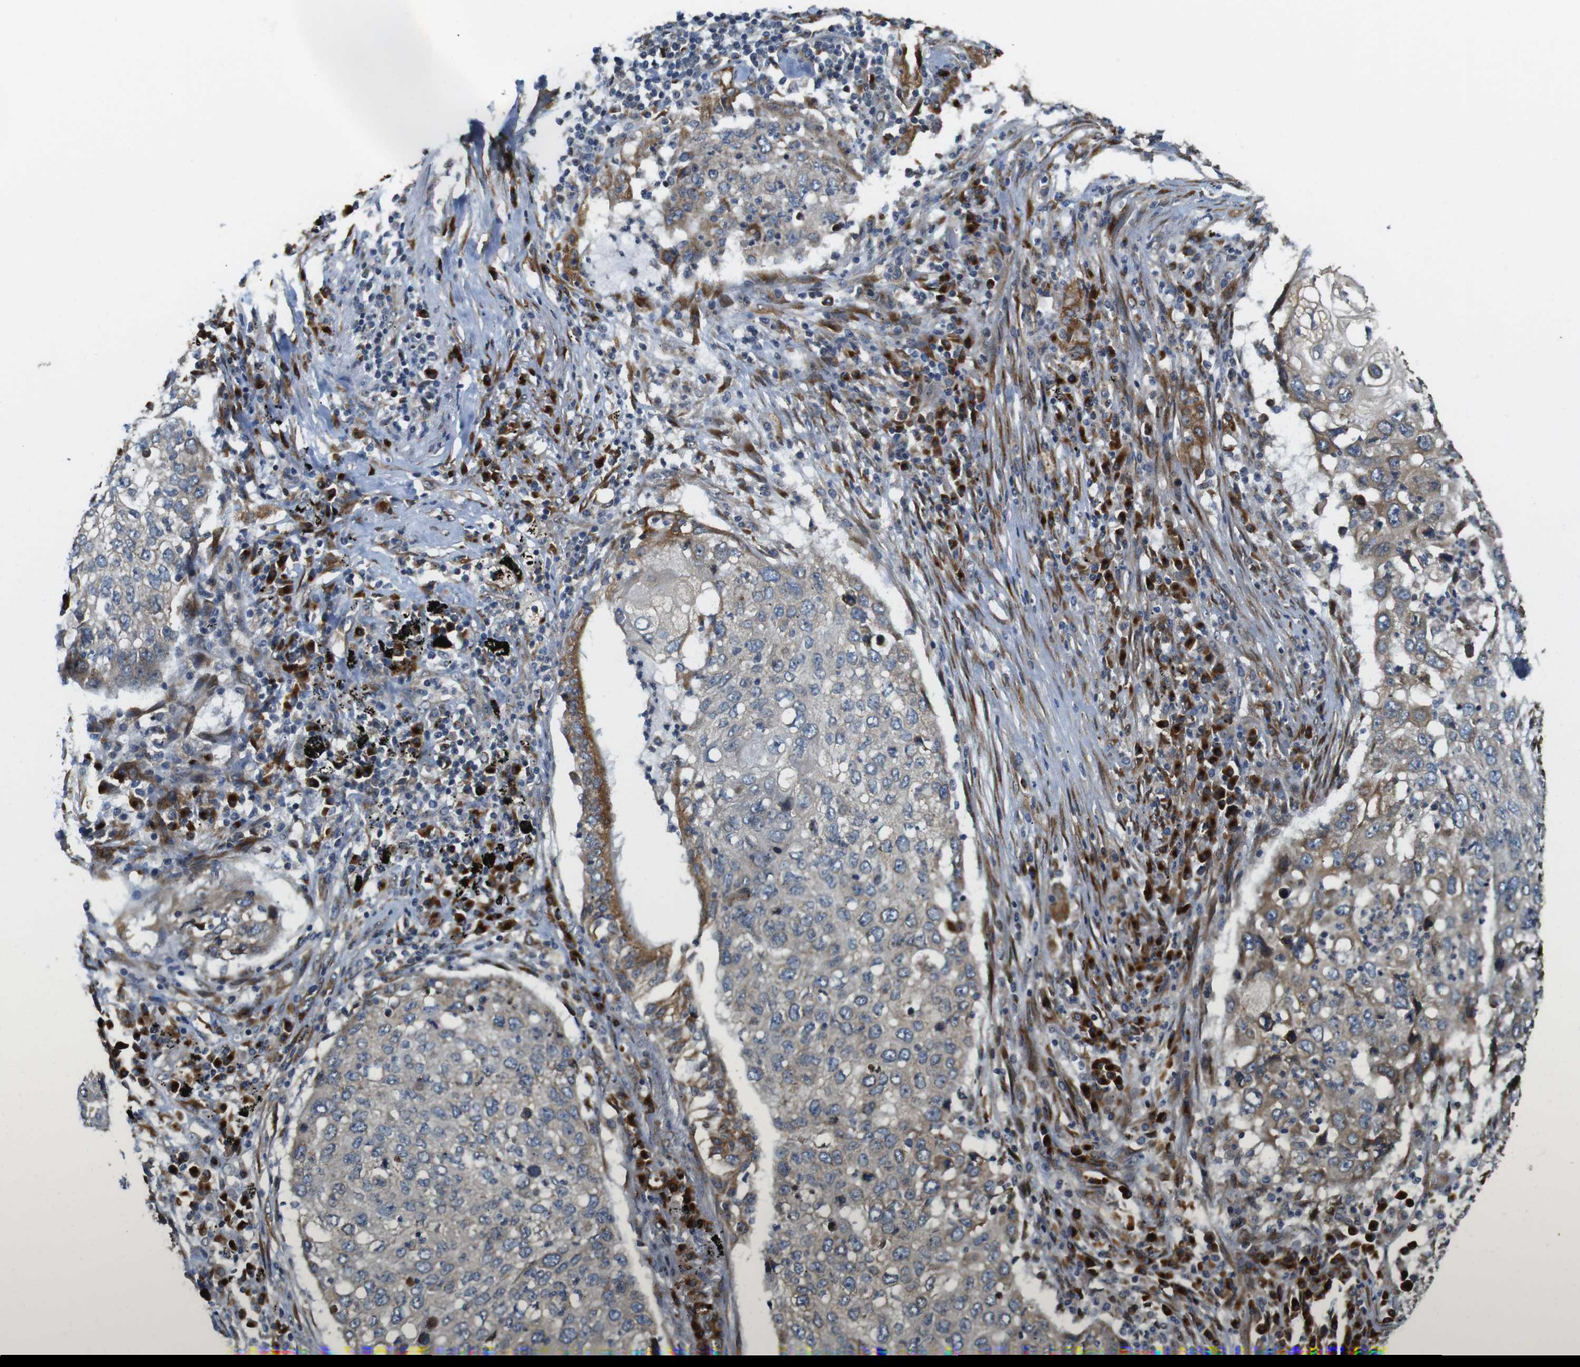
{"staining": {"intensity": "moderate", "quantity": "25%-75%", "location": "cytoplasmic/membranous"}, "tissue": "lung cancer", "cell_type": "Tumor cells", "image_type": "cancer", "snomed": [{"axis": "morphology", "description": "Squamous cell carcinoma, NOS"}, {"axis": "topography", "description": "Lung"}], "caption": "A histopathology image of human lung cancer stained for a protein exhibits moderate cytoplasmic/membranous brown staining in tumor cells.", "gene": "TMEM143", "patient": {"sex": "female", "age": 63}}